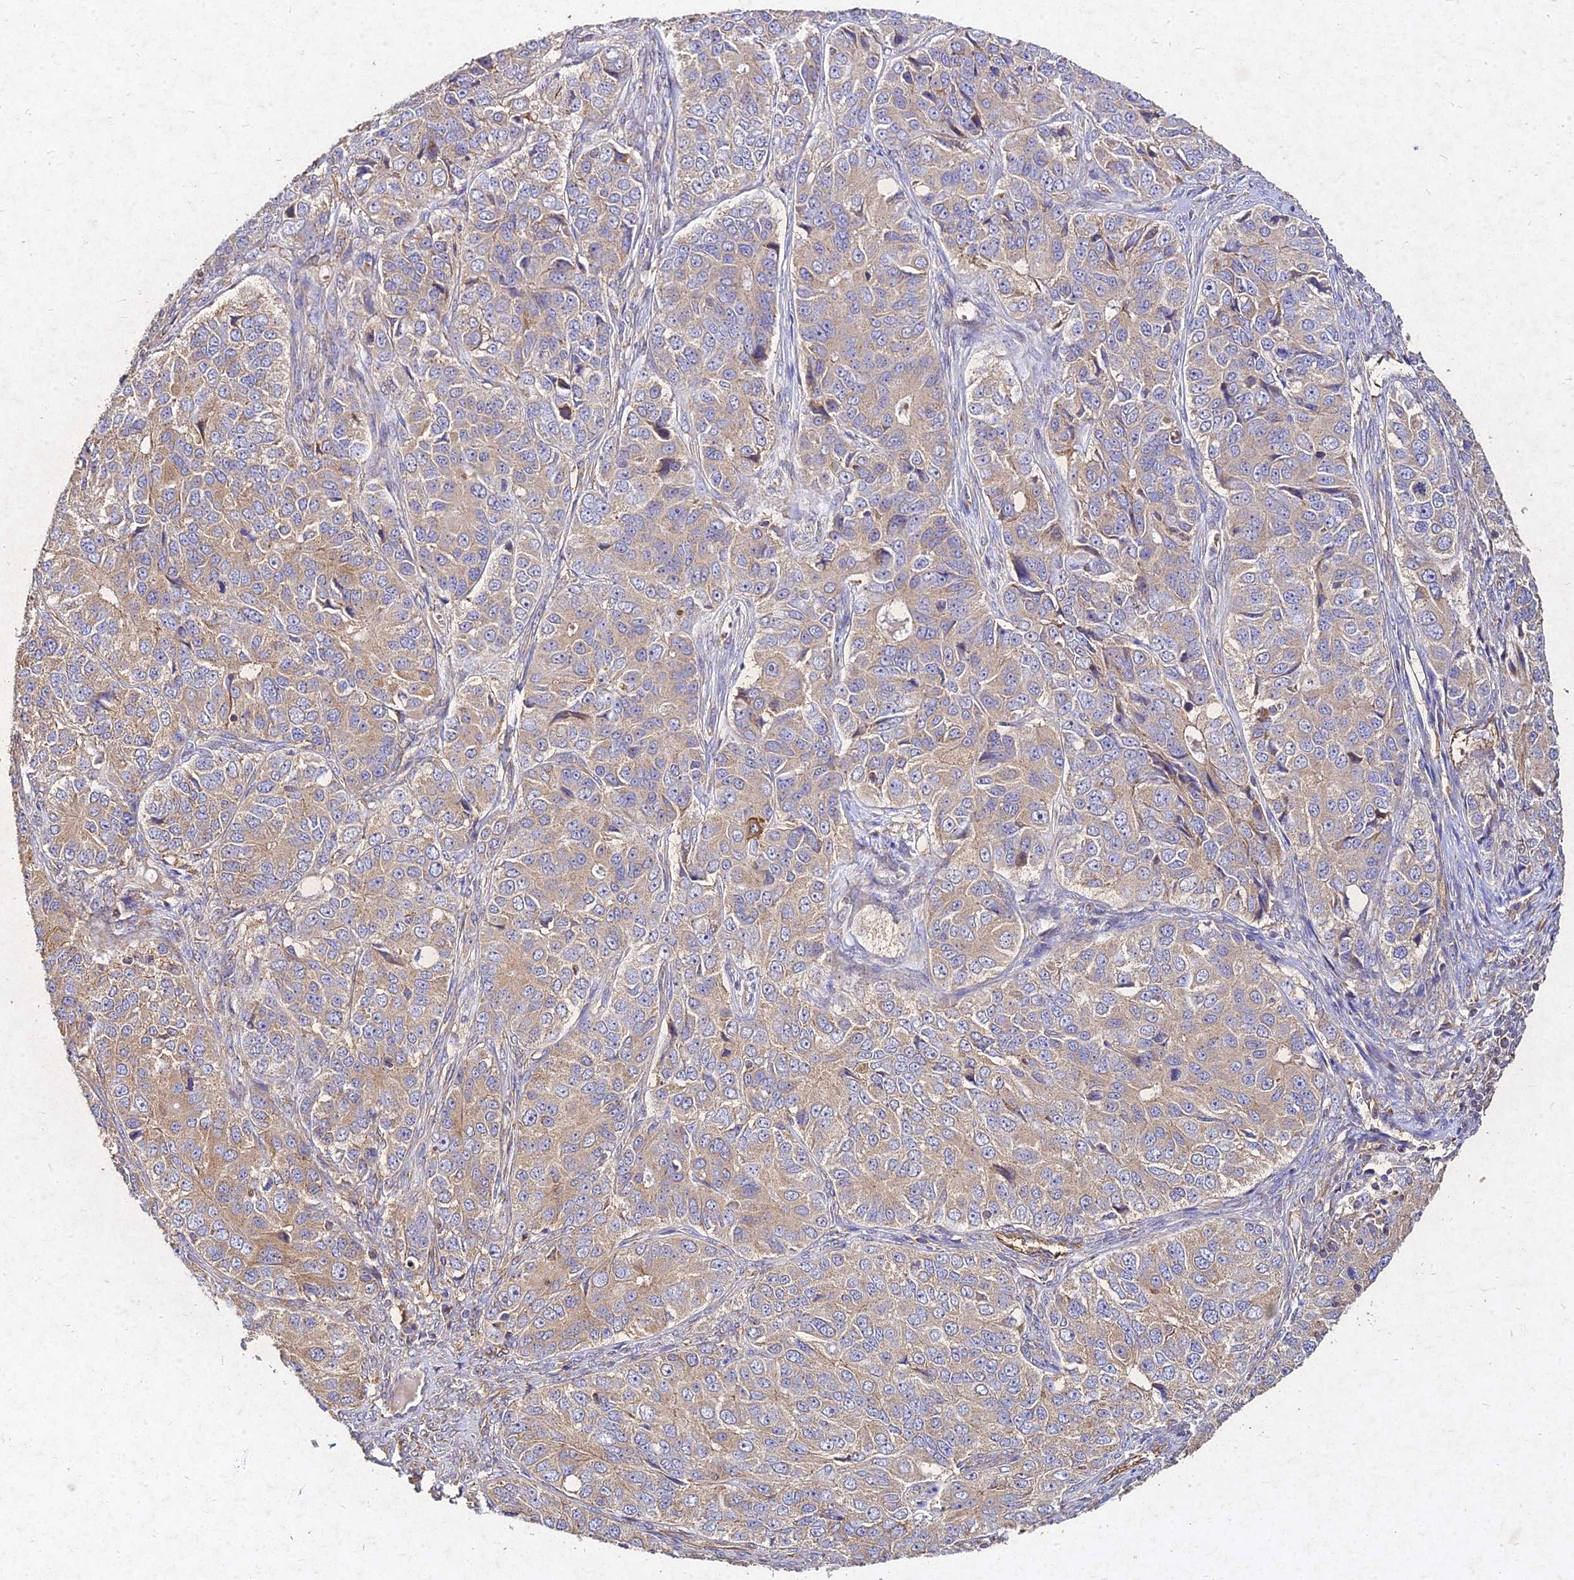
{"staining": {"intensity": "moderate", "quantity": "25%-75%", "location": "cytoplasmic/membranous"}, "tissue": "ovarian cancer", "cell_type": "Tumor cells", "image_type": "cancer", "snomed": [{"axis": "morphology", "description": "Carcinoma, endometroid"}, {"axis": "topography", "description": "Ovary"}], "caption": "Endometroid carcinoma (ovarian) stained for a protein (brown) displays moderate cytoplasmic/membranous positive staining in about 25%-75% of tumor cells.", "gene": "SKA1", "patient": {"sex": "female", "age": 51}}